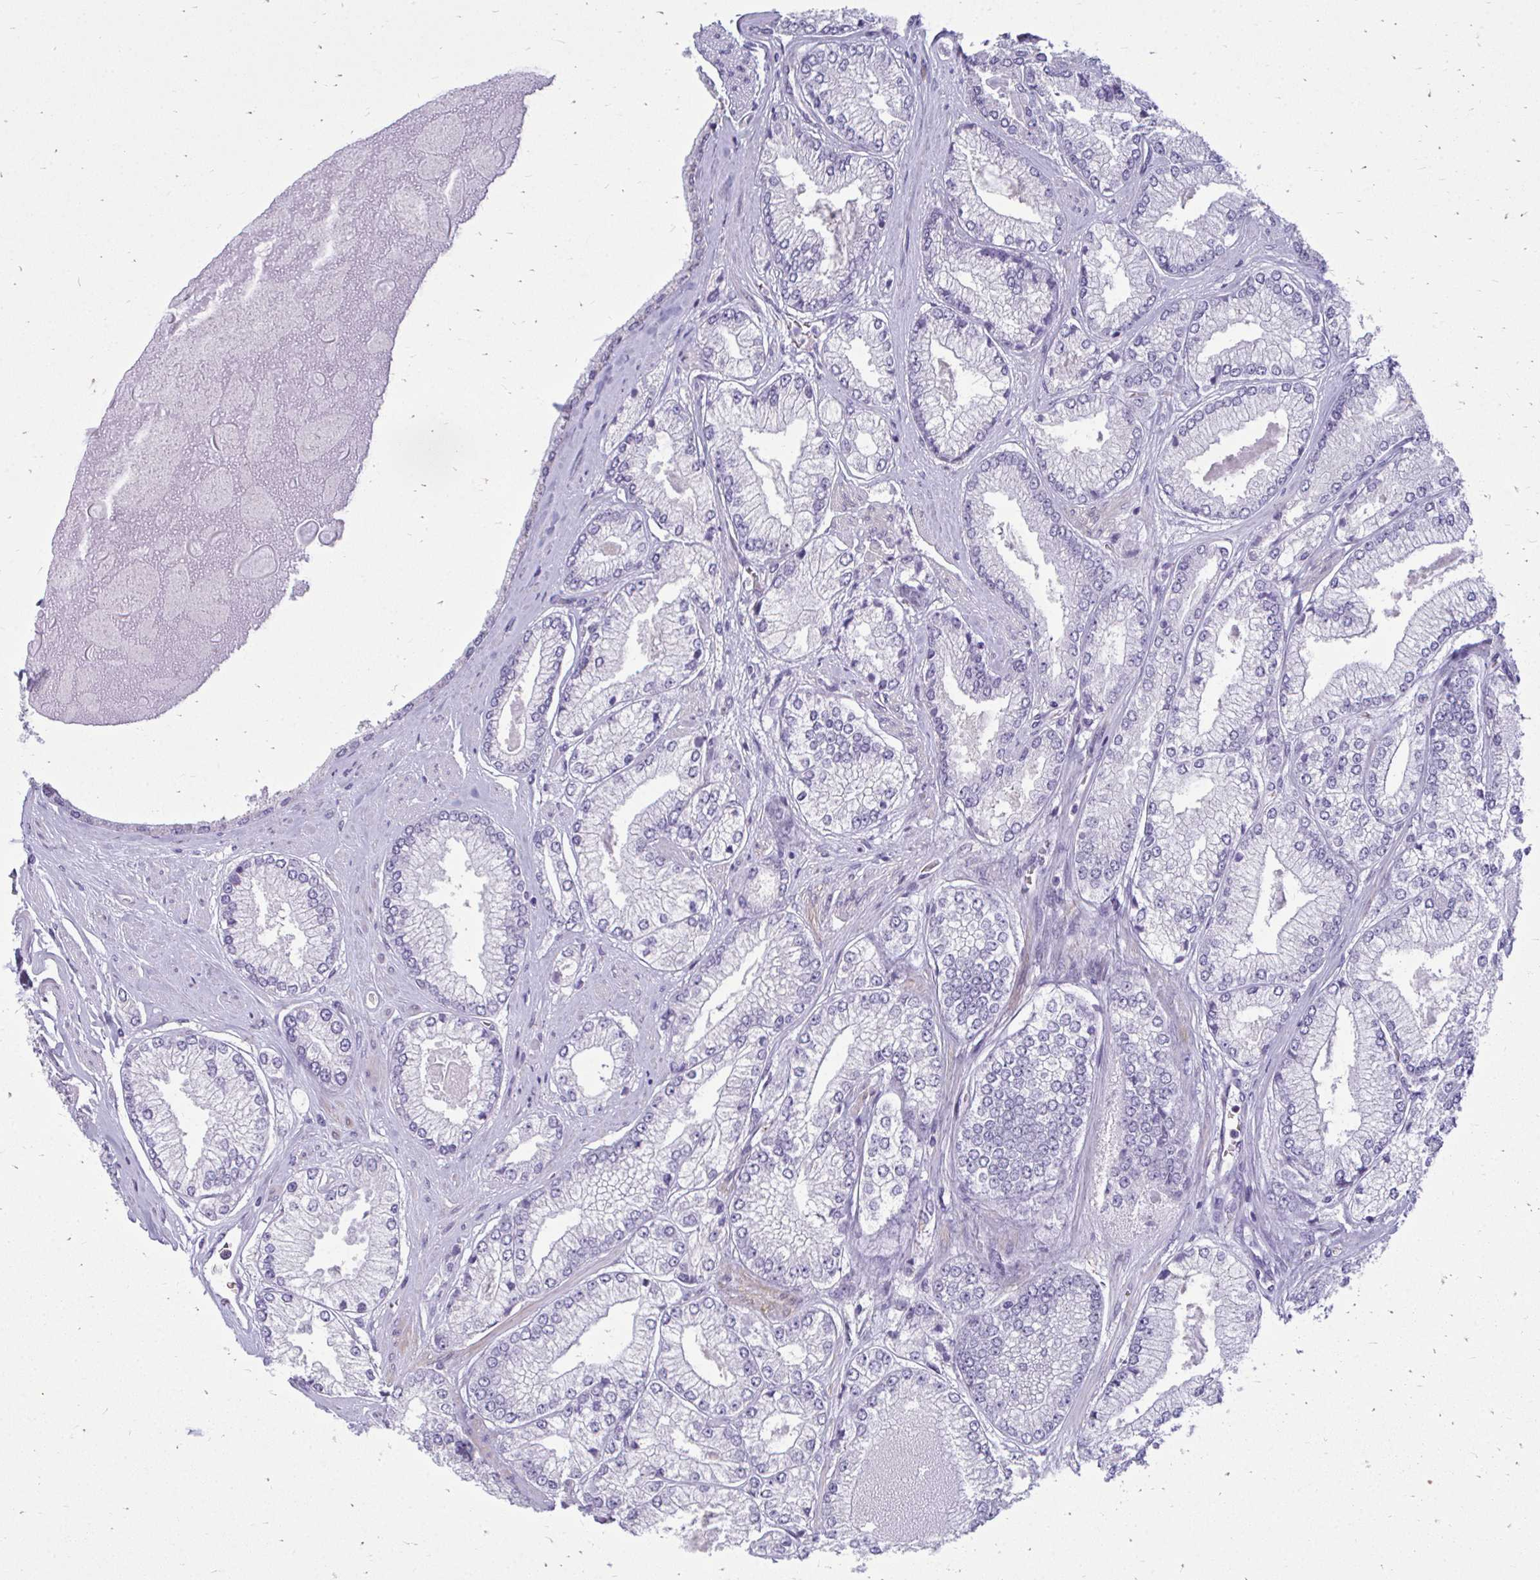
{"staining": {"intensity": "negative", "quantity": "none", "location": "none"}, "tissue": "prostate cancer", "cell_type": "Tumor cells", "image_type": "cancer", "snomed": [{"axis": "morphology", "description": "Adenocarcinoma, Low grade"}, {"axis": "topography", "description": "Prostate"}], "caption": "Tumor cells are negative for brown protein staining in adenocarcinoma (low-grade) (prostate).", "gene": "FABP3", "patient": {"sex": "male", "age": 67}}